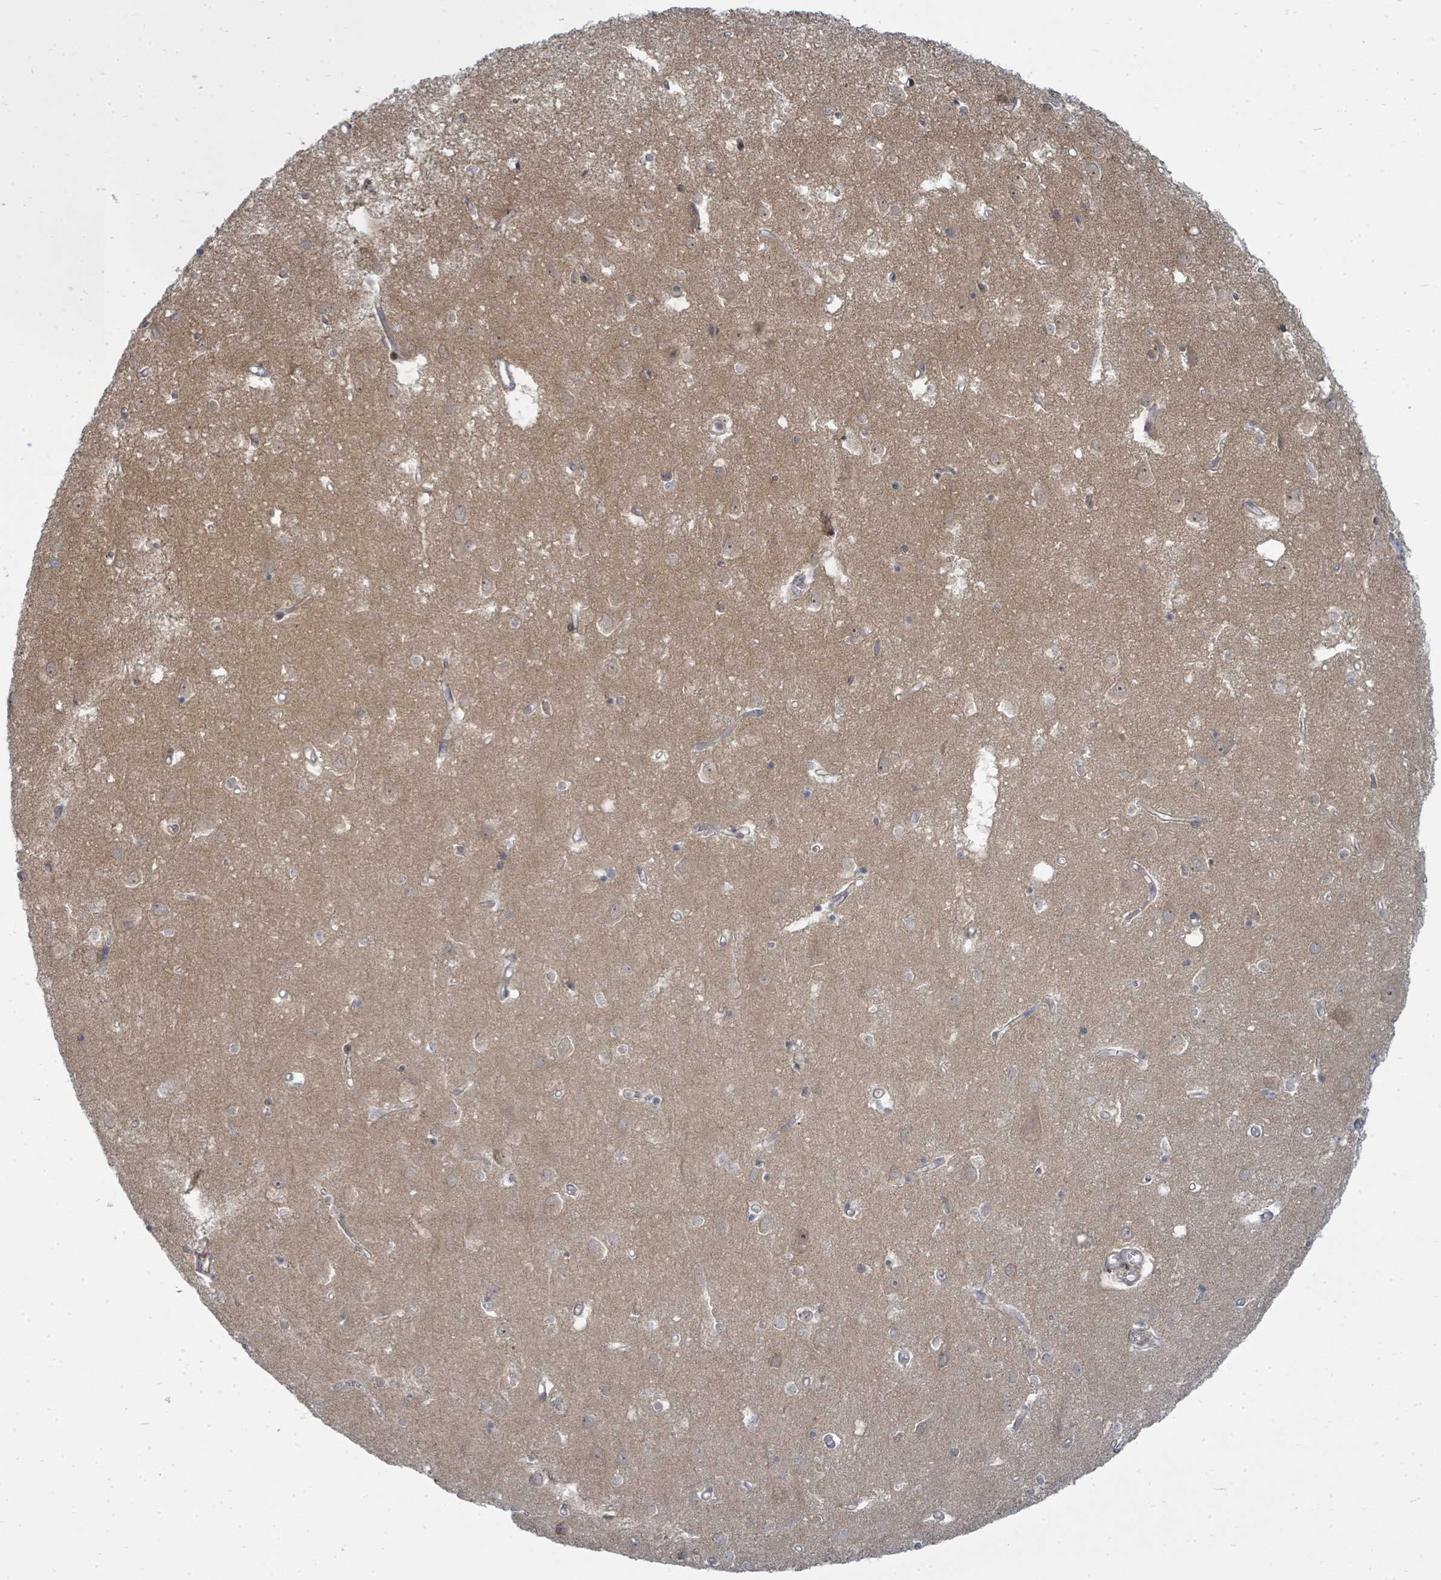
{"staining": {"intensity": "negative", "quantity": "none", "location": "none"}, "tissue": "cerebral cortex", "cell_type": "Endothelial cells", "image_type": "normal", "snomed": [{"axis": "morphology", "description": "Normal tissue, NOS"}, {"axis": "topography", "description": "Cerebral cortex"}], "caption": "High magnification brightfield microscopy of normal cerebral cortex stained with DAB (brown) and counterstained with hematoxylin (blue): endothelial cells show no significant staining. (DAB (3,3'-diaminobenzidine) IHC, high magnification).", "gene": "PSMG2", "patient": {"sex": "male", "age": 70}}